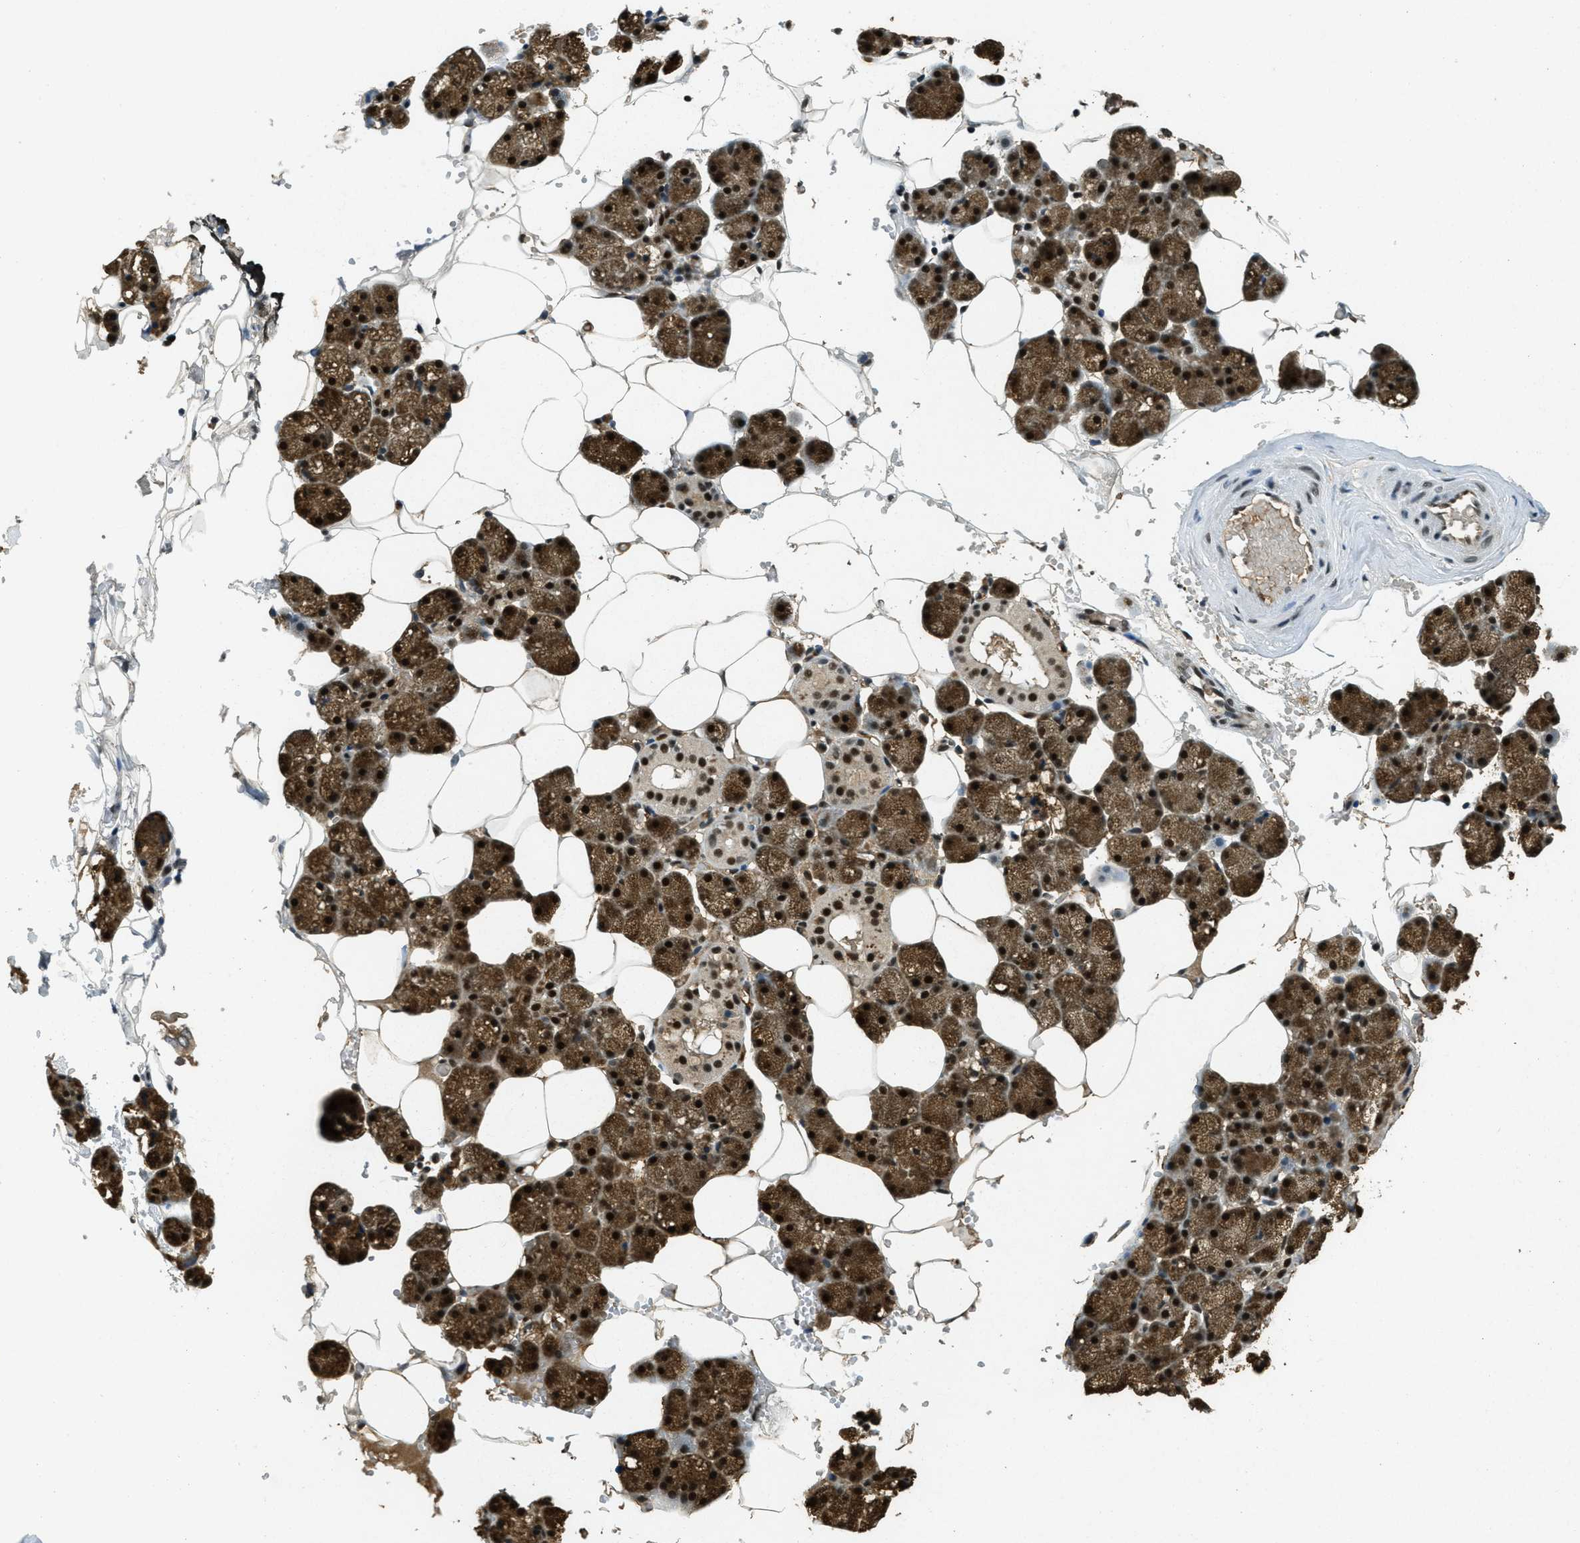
{"staining": {"intensity": "strong", "quantity": ">75%", "location": "cytoplasmic/membranous,nuclear"}, "tissue": "salivary gland", "cell_type": "Glandular cells", "image_type": "normal", "snomed": [{"axis": "morphology", "description": "Normal tissue, NOS"}, {"axis": "topography", "description": "Salivary gland"}], "caption": "Brown immunohistochemical staining in benign human salivary gland exhibits strong cytoplasmic/membranous,nuclear staining in approximately >75% of glandular cells. The protein of interest is stained brown, and the nuclei are stained in blue (DAB (3,3'-diaminobenzidine) IHC with brightfield microscopy, high magnification).", "gene": "ZNF148", "patient": {"sex": "male", "age": 62}}